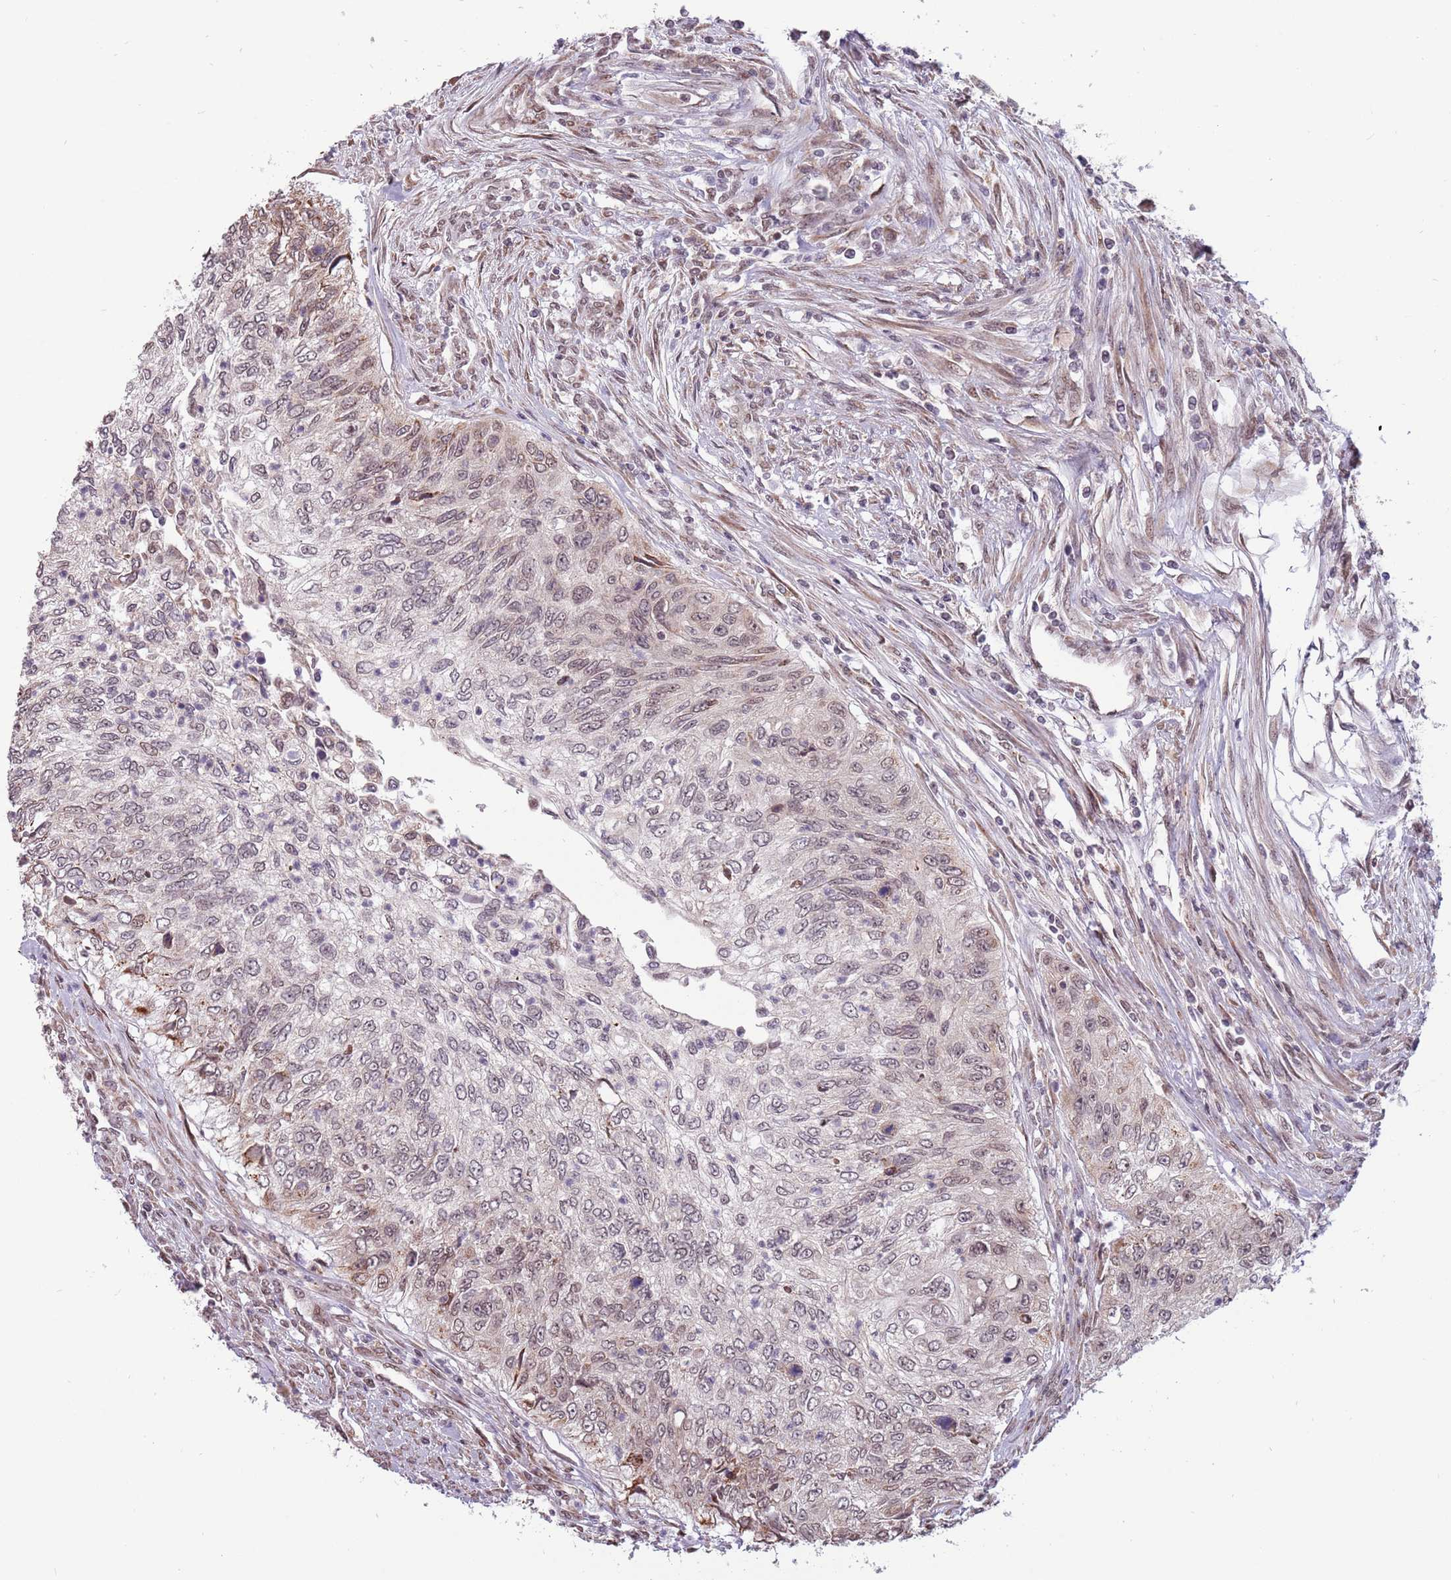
{"staining": {"intensity": "weak", "quantity": "<25%", "location": "nuclear"}, "tissue": "urothelial cancer", "cell_type": "Tumor cells", "image_type": "cancer", "snomed": [{"axis": "morphology", "description": "Urothelial carcinoma, High grade"}, {"axis": "topography", "description": "Urinary bladder"}], "caption": "Tumor cells show no significant expression in urothelial carcinoma (high-grade).", "gene": "BARD1", "patient": {"sex": "female", "age": 60}}